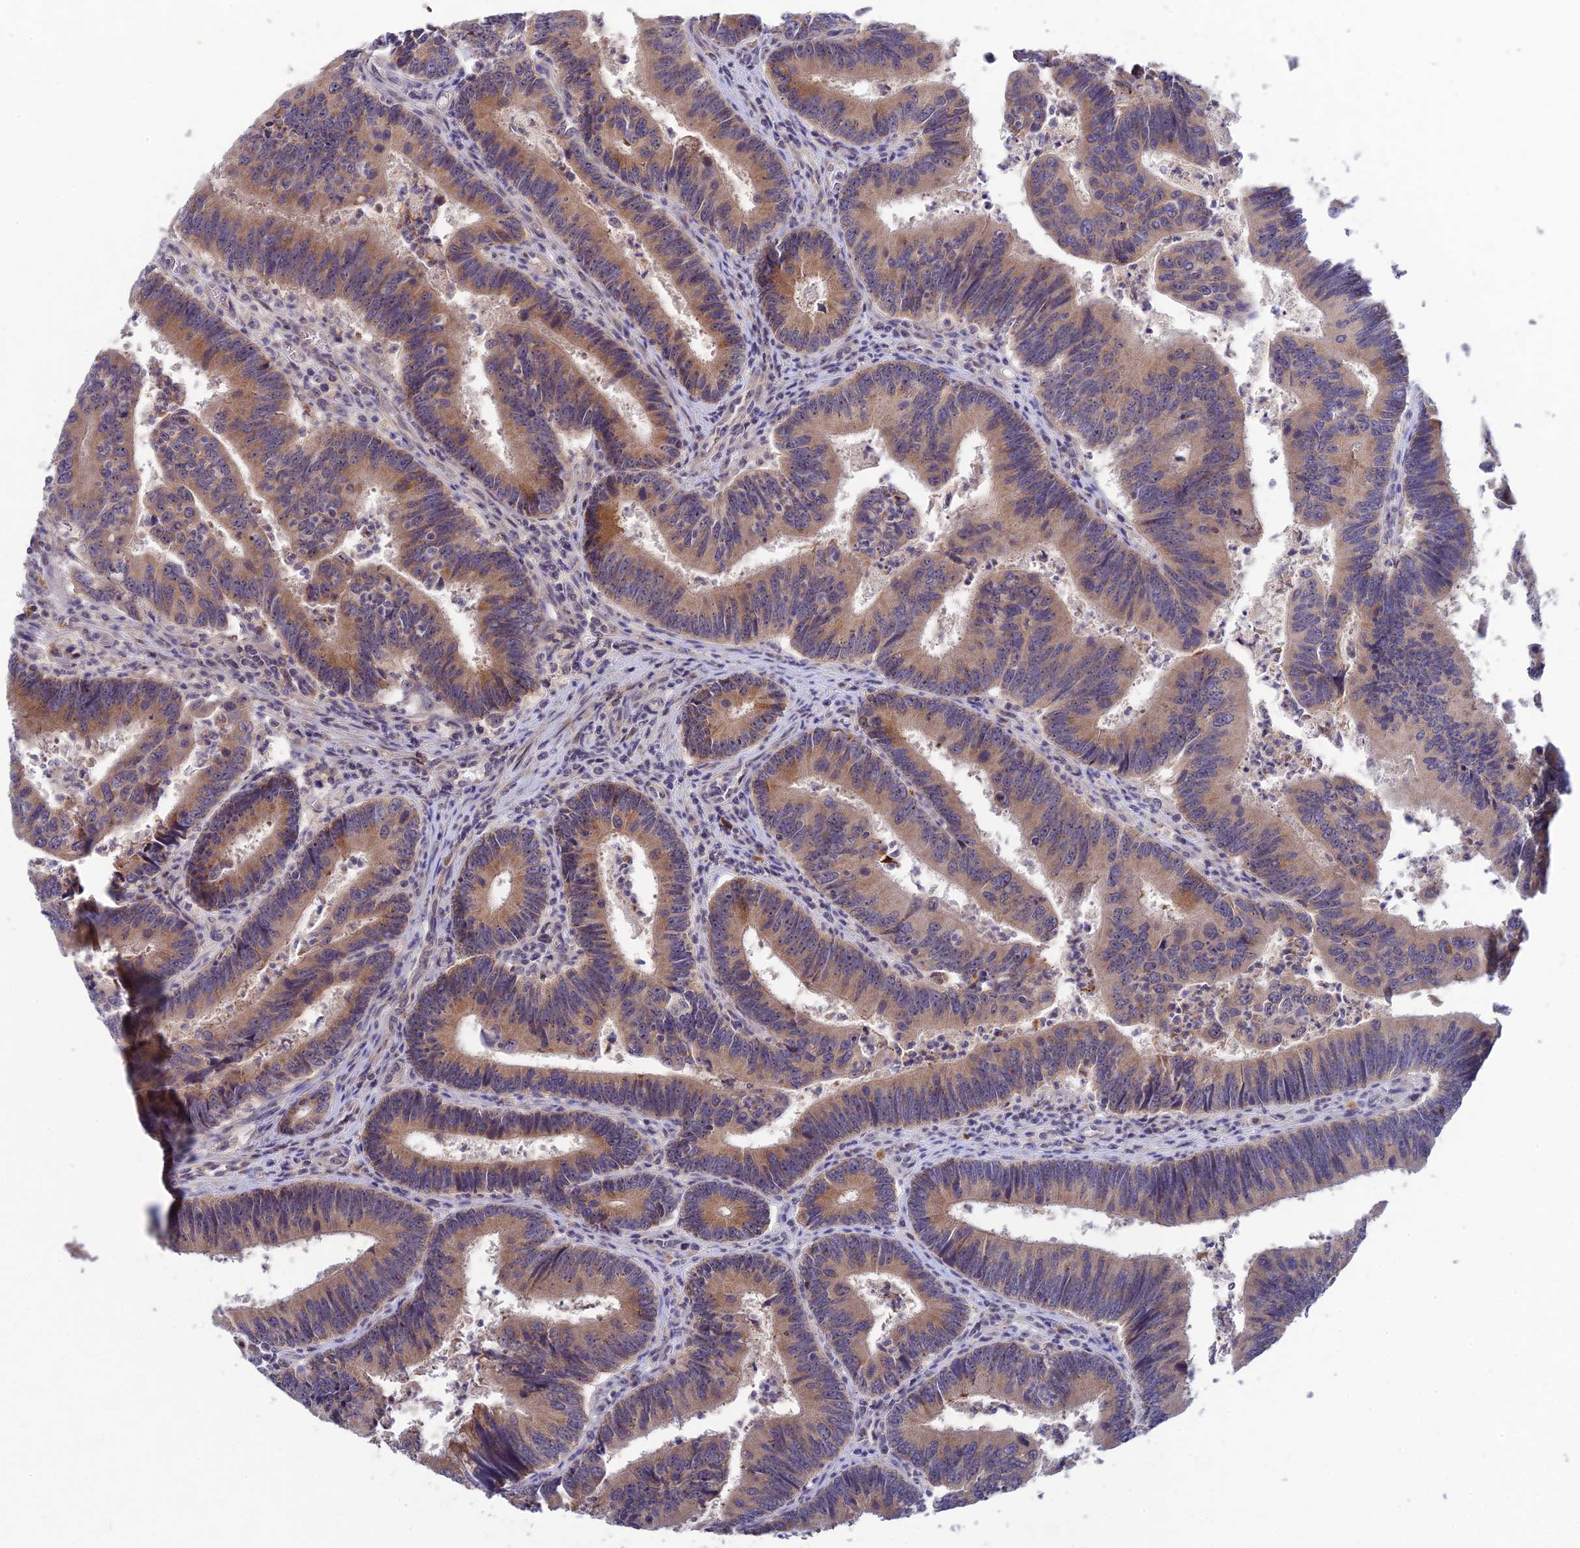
{"staining": {"intensity": "moderate", "quantity": ">75%", "location": "cytoplasmic/membranous"}, "tissue": "colorectal cancer", "cell_type": "Tumor cells", "image_type": "cancer", "snomed": [{"axis": "morphology", "description": "Adenocarcinoma, NOS"}, {"axis": "topography", "description": "Colon"}], "caption": "Colorectal adenocarcinoma stained with immunohistochemistry (IHC) exhibits moderate cytoplasmic/membranous staining in approximately >75% of tumor cells. Ihc stains the protein in brown and the nuclei are stained blue.", "gene": "CHST5", "patient": {"sex": "female", "age": 67}}